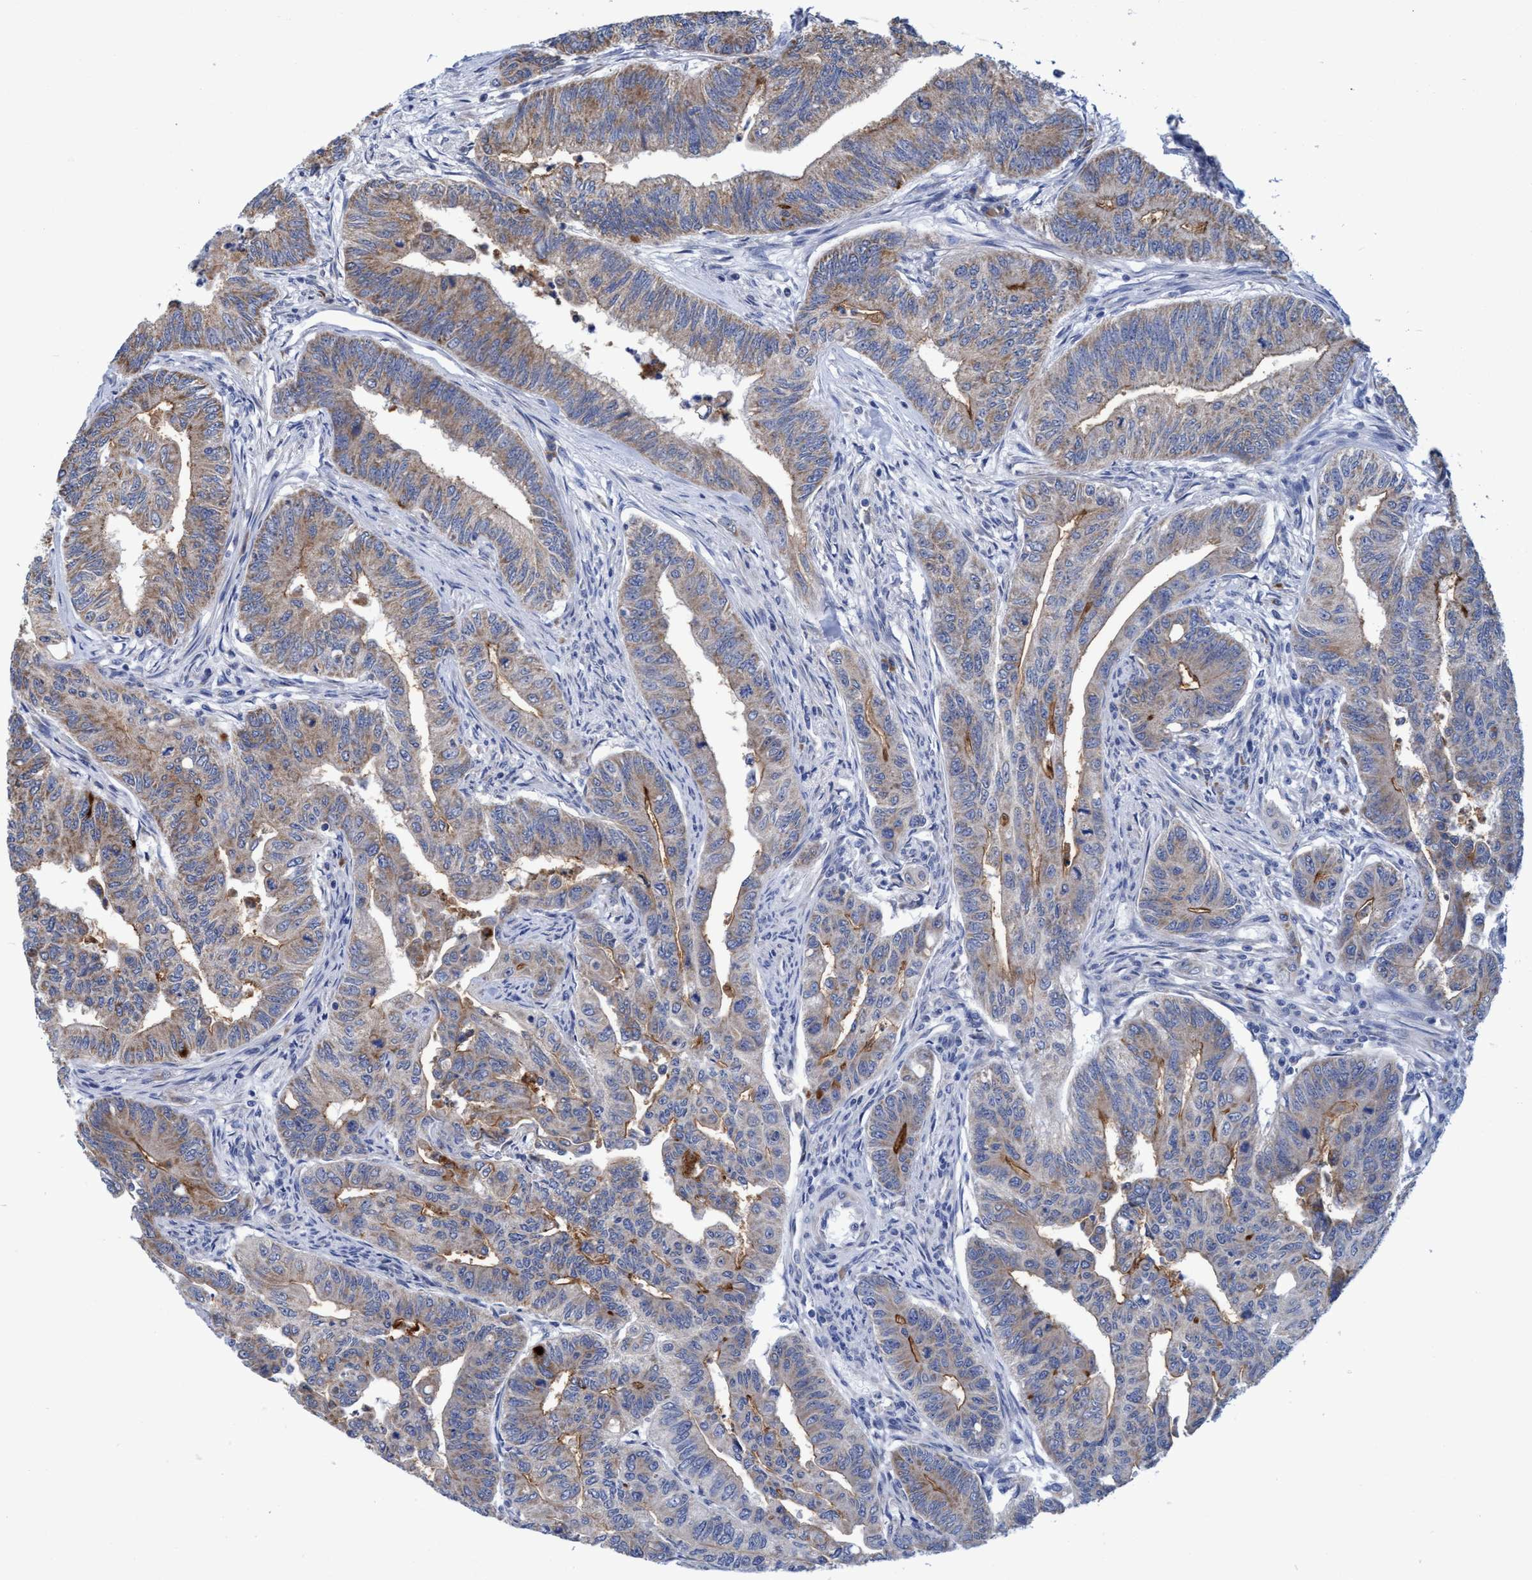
{"staining": {"intensity": "moderate", "quantity": "25%-75%", "location": "cytoplasmic/membranous"}, "tissue": "colorectal cancer", "cell_type": "Tumor cells", "image_type": "cancer", "snomed": [{"axis": "morphology", "description": "Adenoma, NOS"}, {"axis": "morphology", "description": "Adenocarcinoma, NOS"}, {"axis": "topography", "description": "Colon"}], "caption": "Tumor cells show medium levels of moderate cytoplasmic/membranous positivity in about 25%-75% of cells in human colorectal cancer. (brown staining indicates protein expression, while blue staining denotes nuclei).", "gene": "NAT16", "patient": {"sex": "male", "age": 79}}